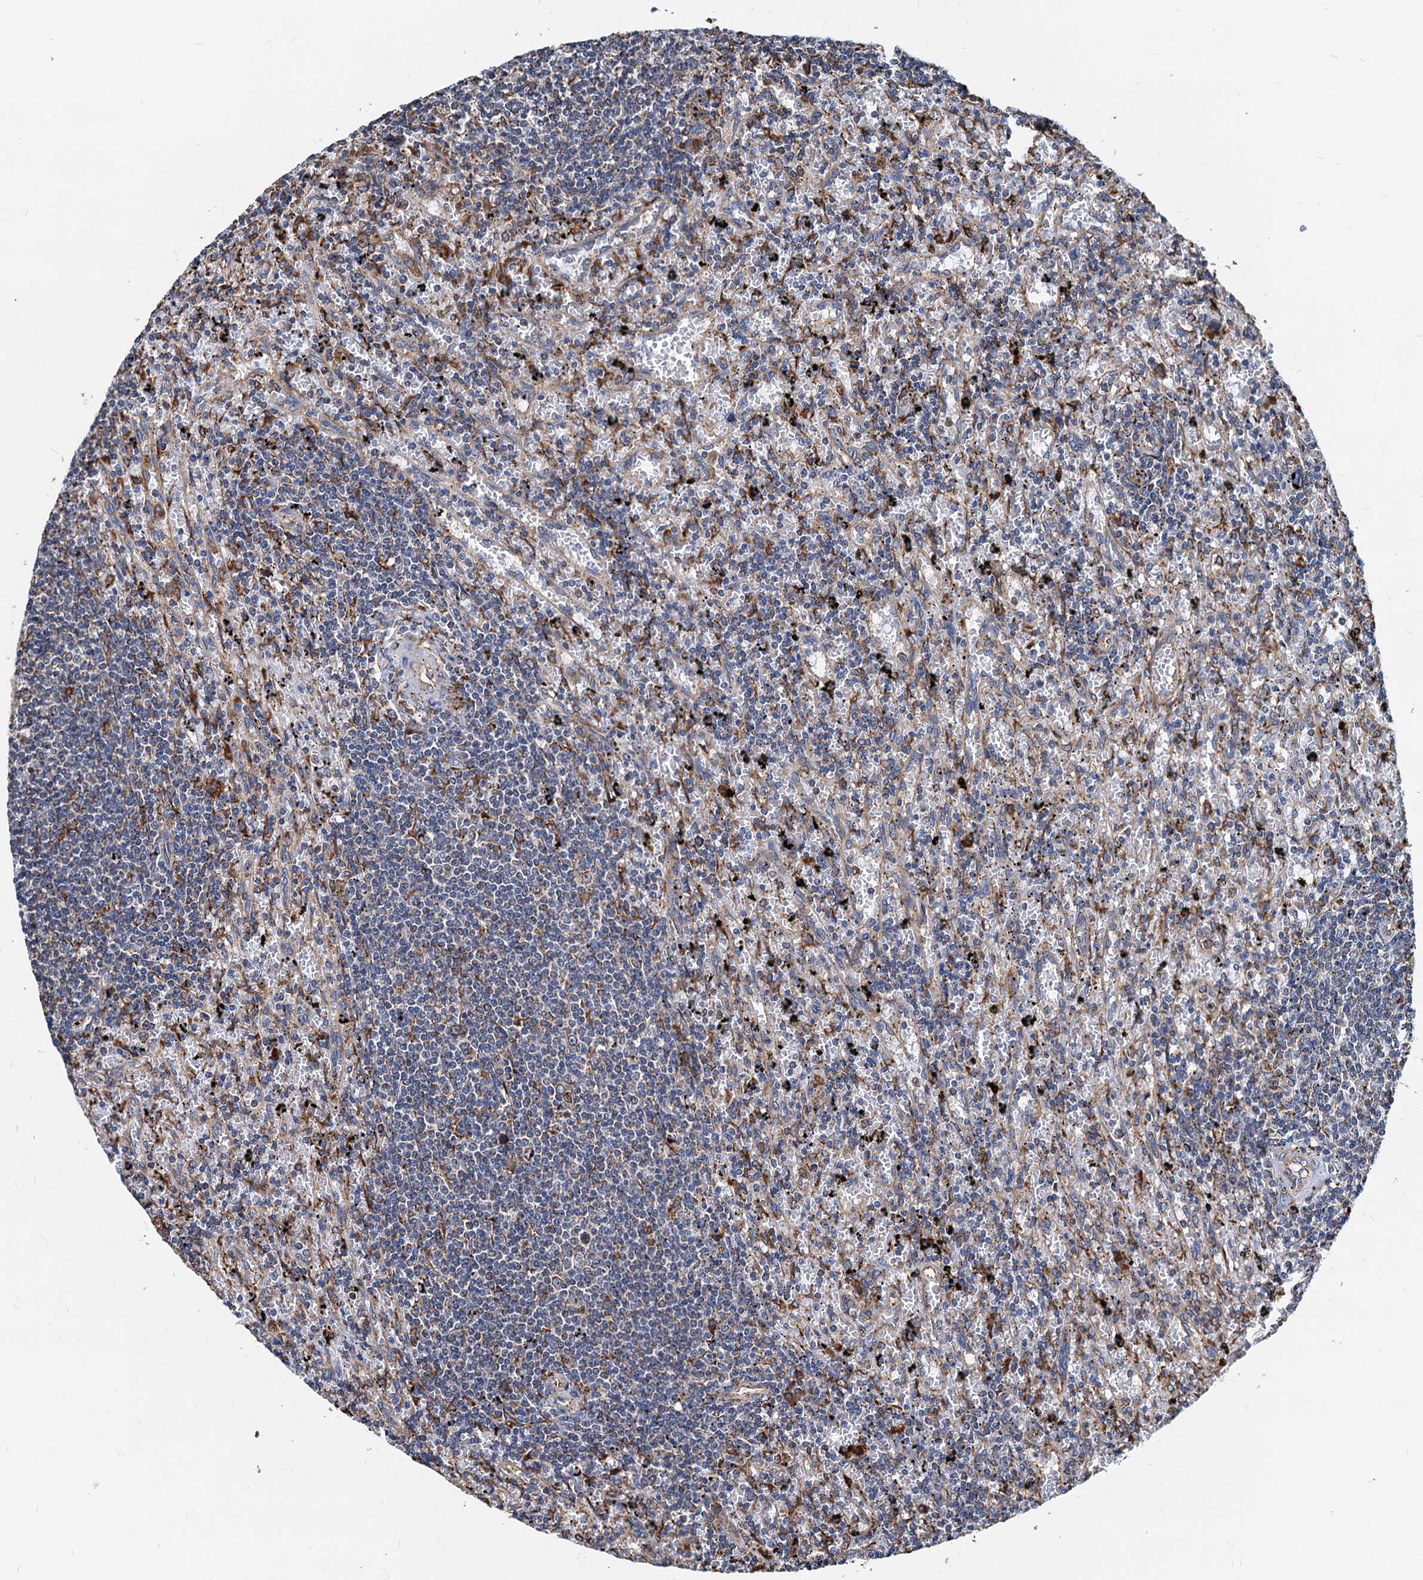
{"staining": {"intensity": "negative", "quantity": "none", "location": "none"}, "tissue": "lymphoma", "cell_type": "Tumor cells", "image_type": "cancer", "snomed": [{"axis": "morphology", "description": "Malignant lymphoma, non-Hodgkin's type, Low grade"}, {"axis": "topography", "description": "Spleen"}], "caption": "Tumor cells are negative for protein expression in human lymphoma.", "gene": "HSPA5", "patient": {"sex": "male", "age": 76}}